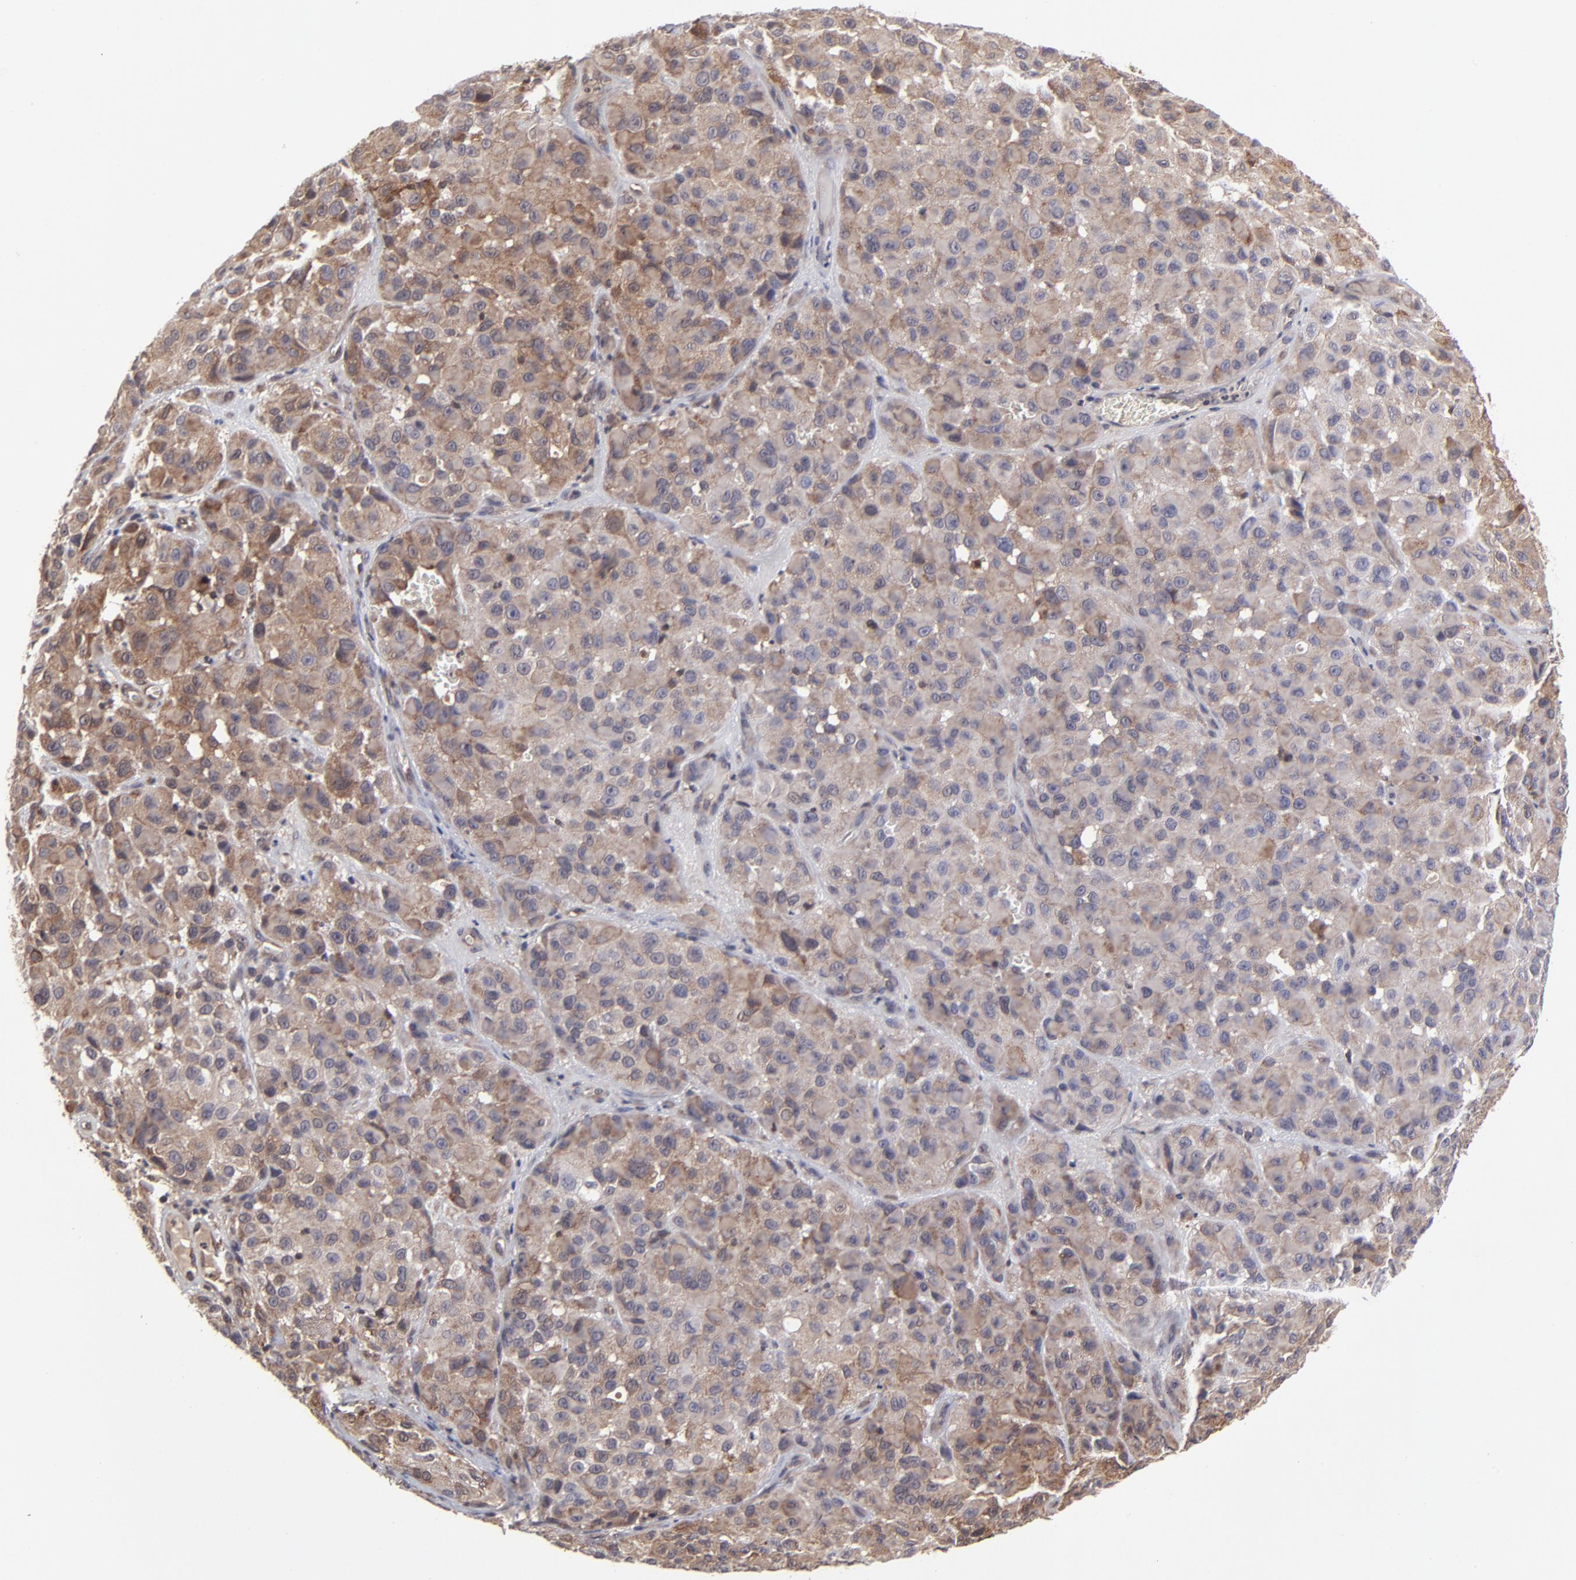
{"staining": {"intensity": "moderate", "quantity": ">75%", "location": "cytoplasmic/membranous"}, "tissue": "melanoma", "cell_type": "Tumor cells", "image_type": "cancer", "snomed": [{"axis": "morphology", "description": "Malignant melanoma, NOS"}, {"axis": "topography", "description": "Skin"}], "caption": "Immunohistochemistry image of malignant melanoma stained for a protein (brown), which reveals medium levels of moderate cytoplasmic/membranous staining in about >75% of tumor cells.", "gene": "UBE2L6", "patient": {"sex": "female", "age": 21}}